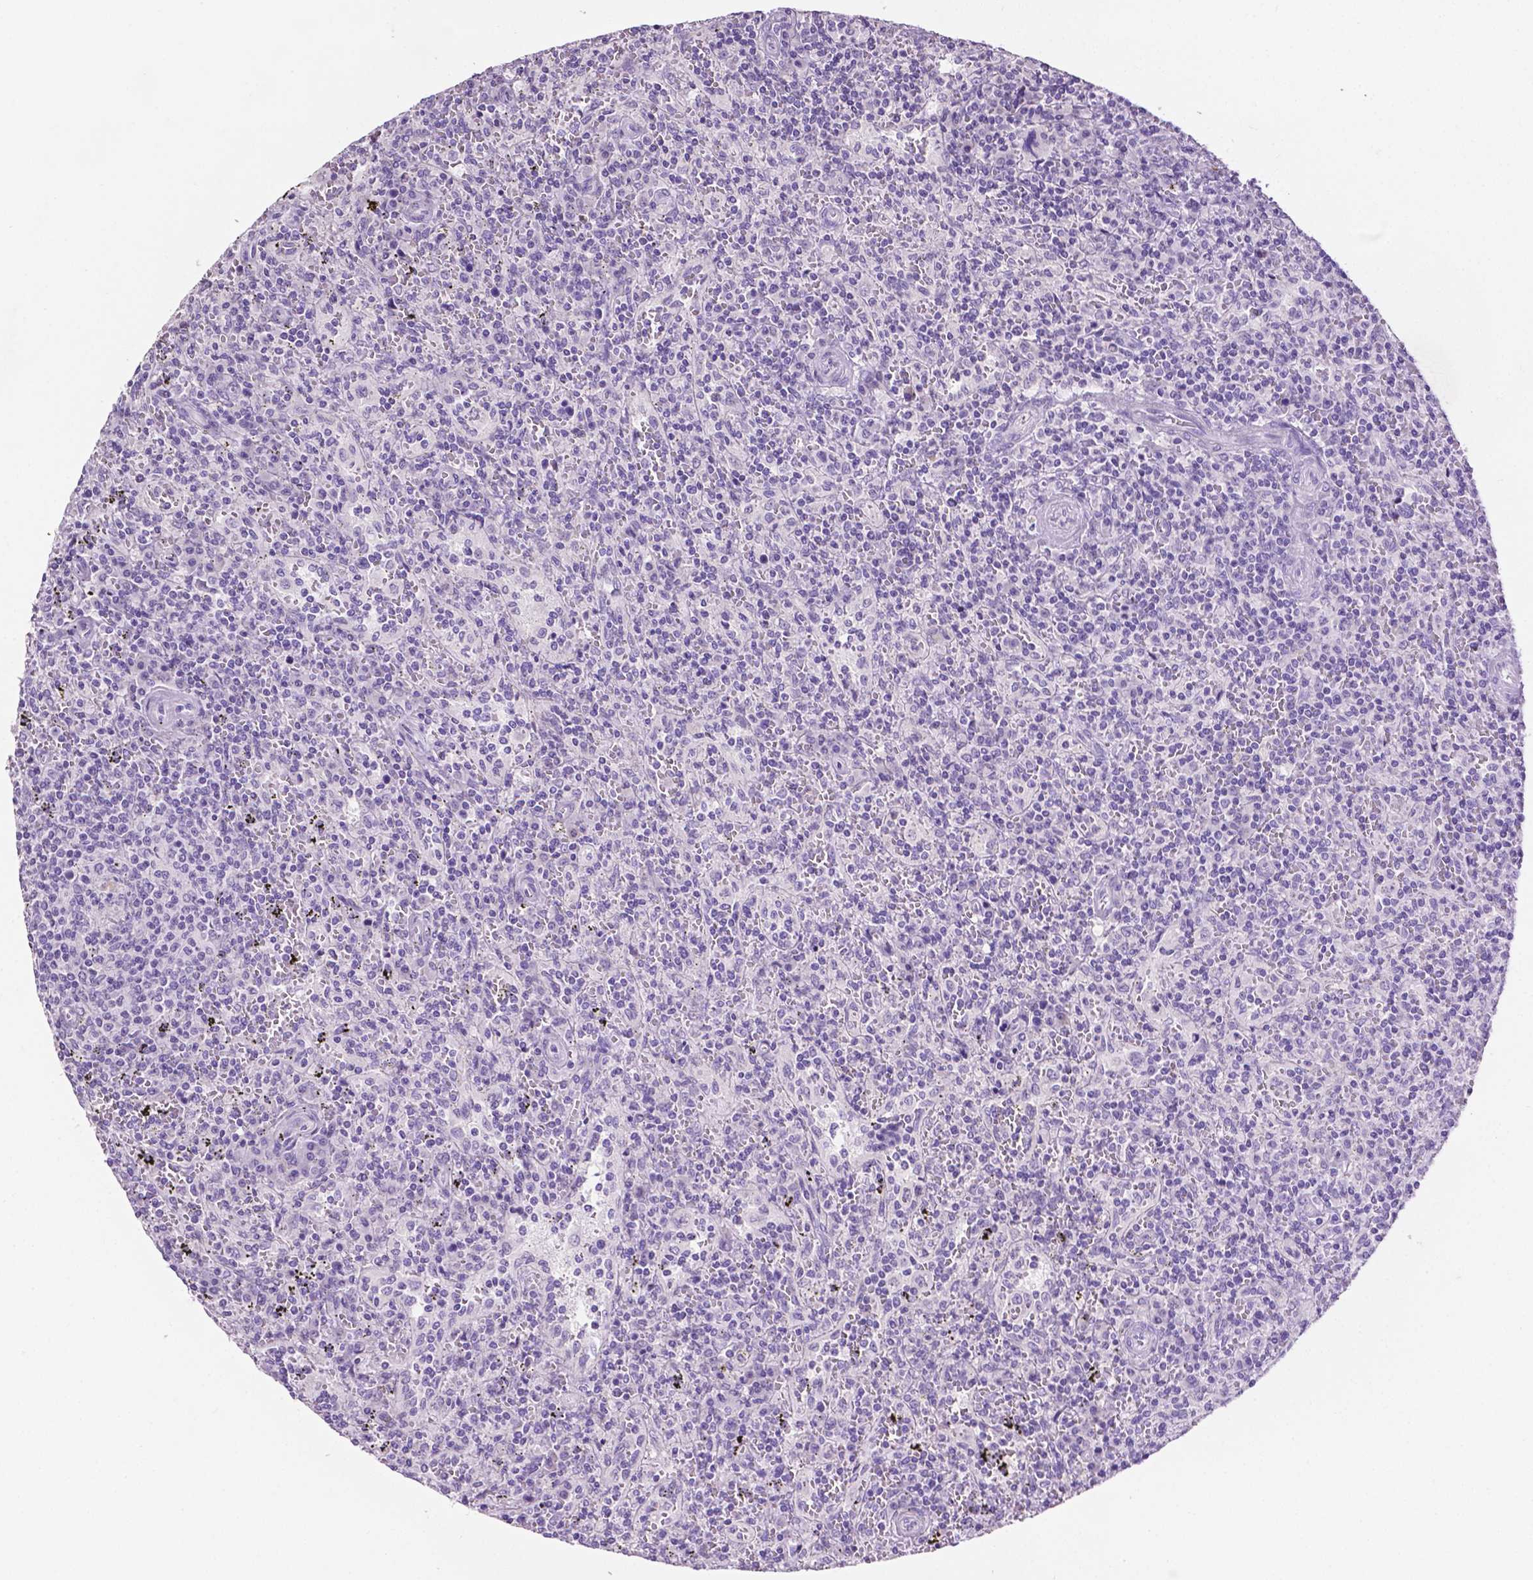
{"staining": {"intensity": "negative", "quantity": "none", "location": "none"}, "tissue": "lymphoma", "cell_type": "Tumor cells", "image_type": "cancer", "snomed": [{"axis": "morphology", "description": "Malignant lymphoma, non-Hodgkin's type, Low grade"}, {"axis": "topography", "description": "Spleen"}], "caption": "Photomicrograph shows no protein staining in tumor cells of malignant lymphoma, non-Hodgkin's type (low-grade) tissue.", "gene": "TACSTD2", "patient": {"sex": "male", "age": 62}}